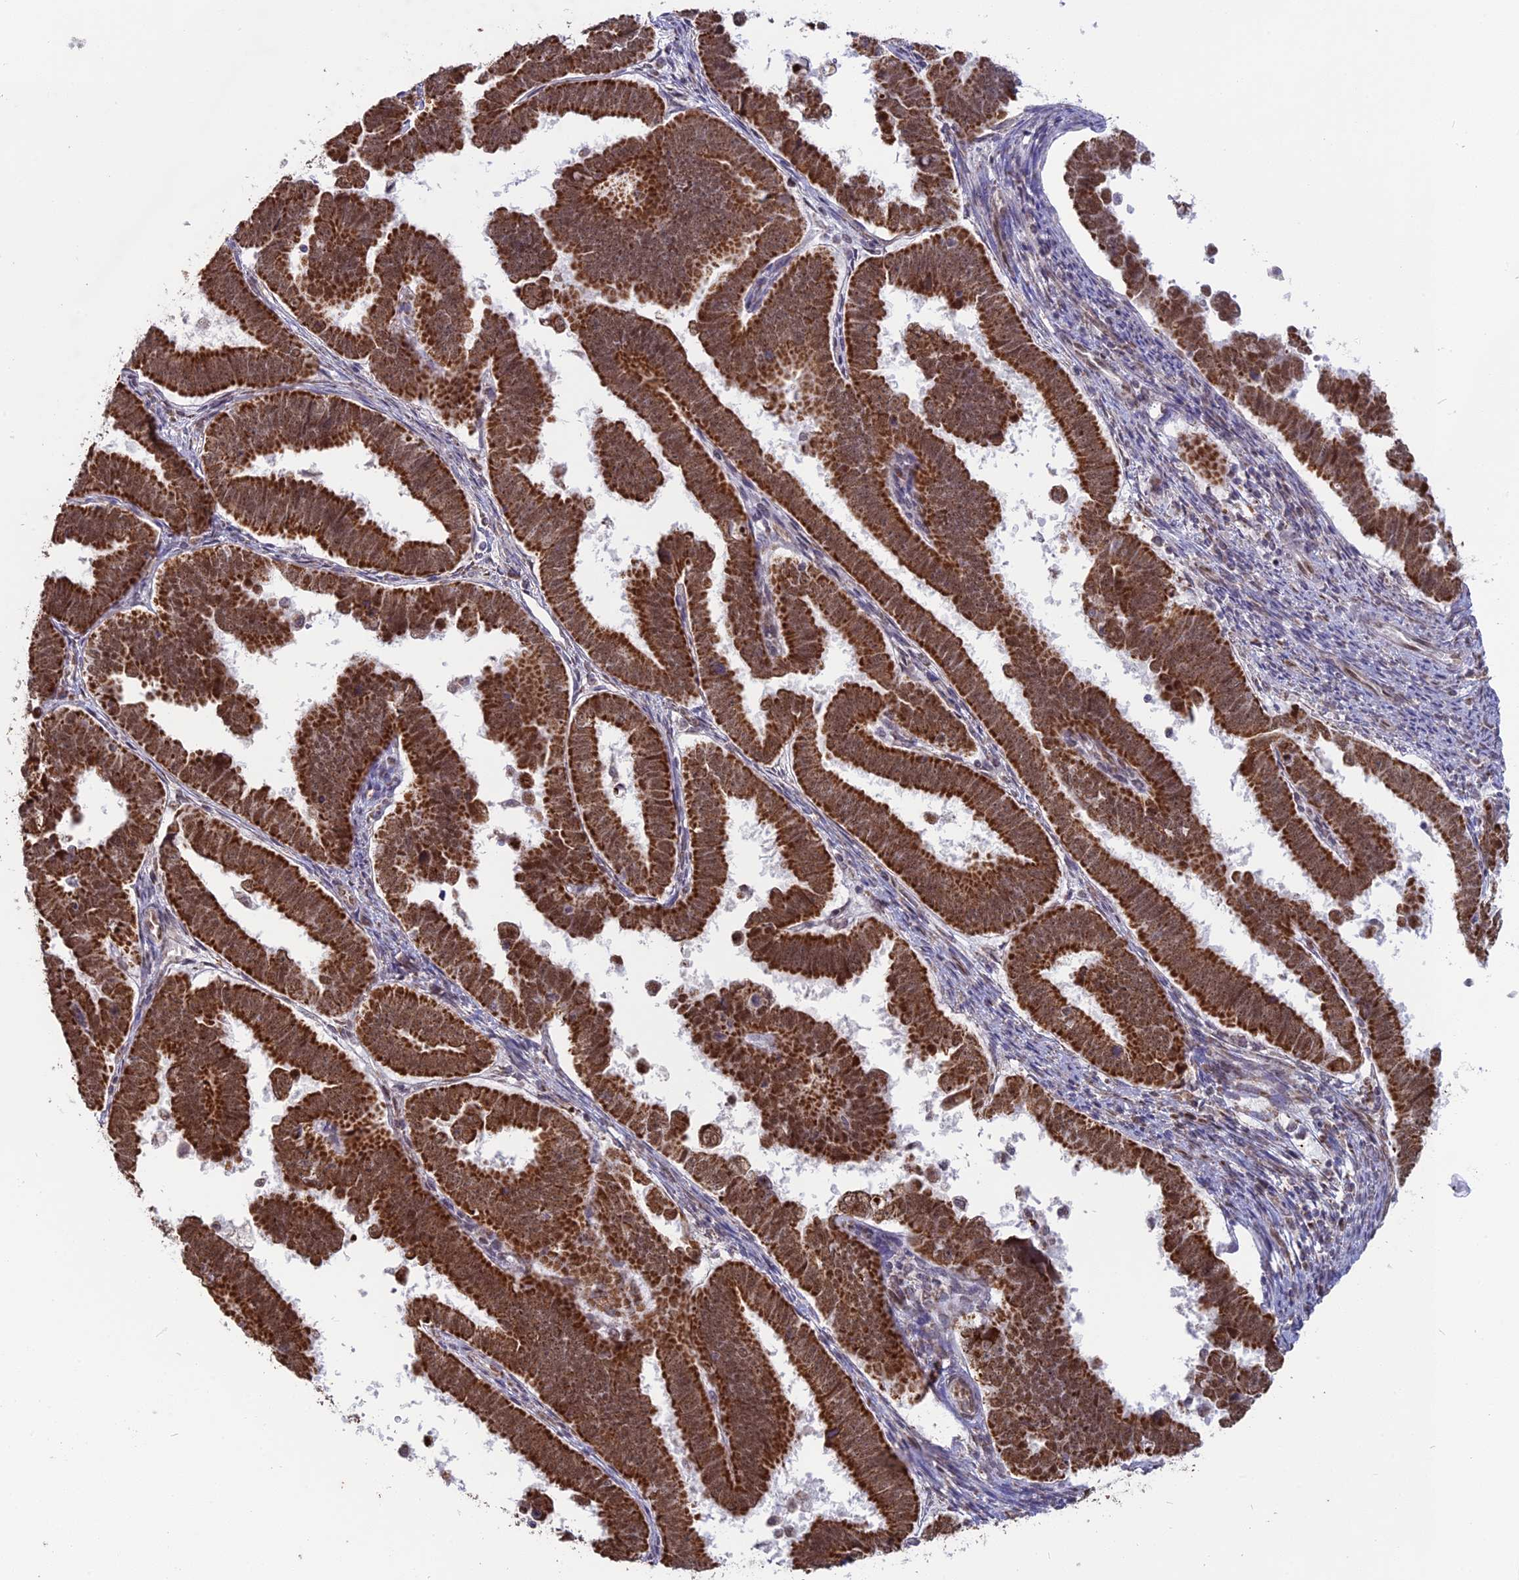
{"staining": {"intensity": "strong", "quantity": ">75%", "location": "cytoplasmic/membranous"}, "tissue": "endometrial cancer", "cell_type": "Tumor cells", "image_type": "cancer", "snomed": [{"axis": "morphology", "description": "Adenocarcinoma, NOS"}, {"axis": "topography", "description": "Endometrium"}], "caption": "High-power microscopy captured an immunohistochemistry micrograph of endometrial adenocarcinoma, revealing strong cytoplasmic/membranous staining in approximately >75% of tumor cells. The protein is shown in brown color, while the nuclei are stained blue.", "gene": "ARHGAP40", "patient": {"sex": "female", "age": 75}}